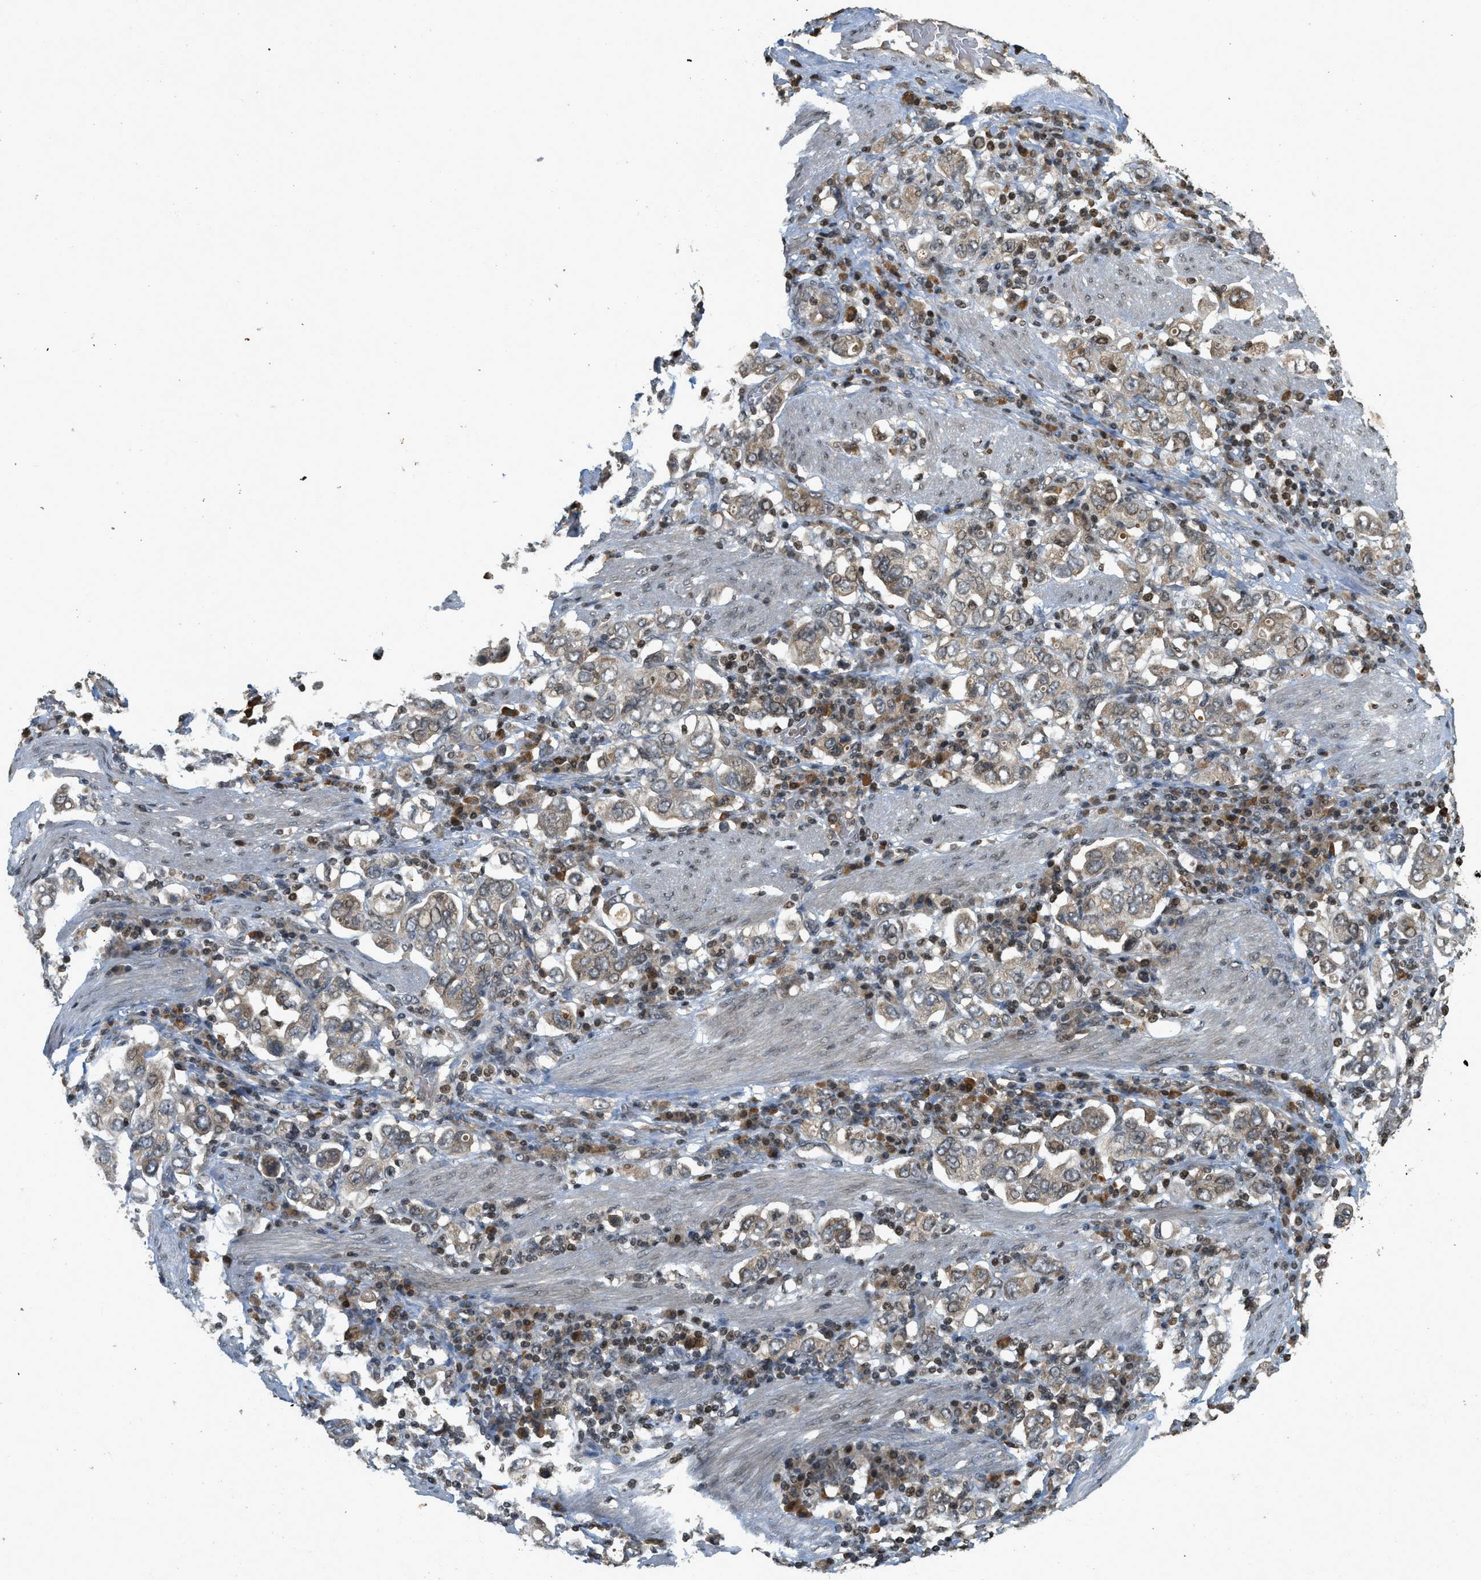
{"staining": {"intensity": "weak", "quantity": "25%-75%", "location": "cytoplasmic/membranous"}, "tissue": "stomach cancer", "cell_type": "Tumor cells", "image_type": "cancer", "snomed": [{"axis": "morphology", "description": "Adenocarcinoma, NOS"}, {"axis": "topography", "description": "Stomach, upper"}], "caption": "Stomach cancer (adenocarcinoma) tissue displays weak cytoplasmic/membranous staining in approximately 25%-75% of tumor cells", "gene": "SIAH1", "patient": {"sex": "male", "age": 62}}